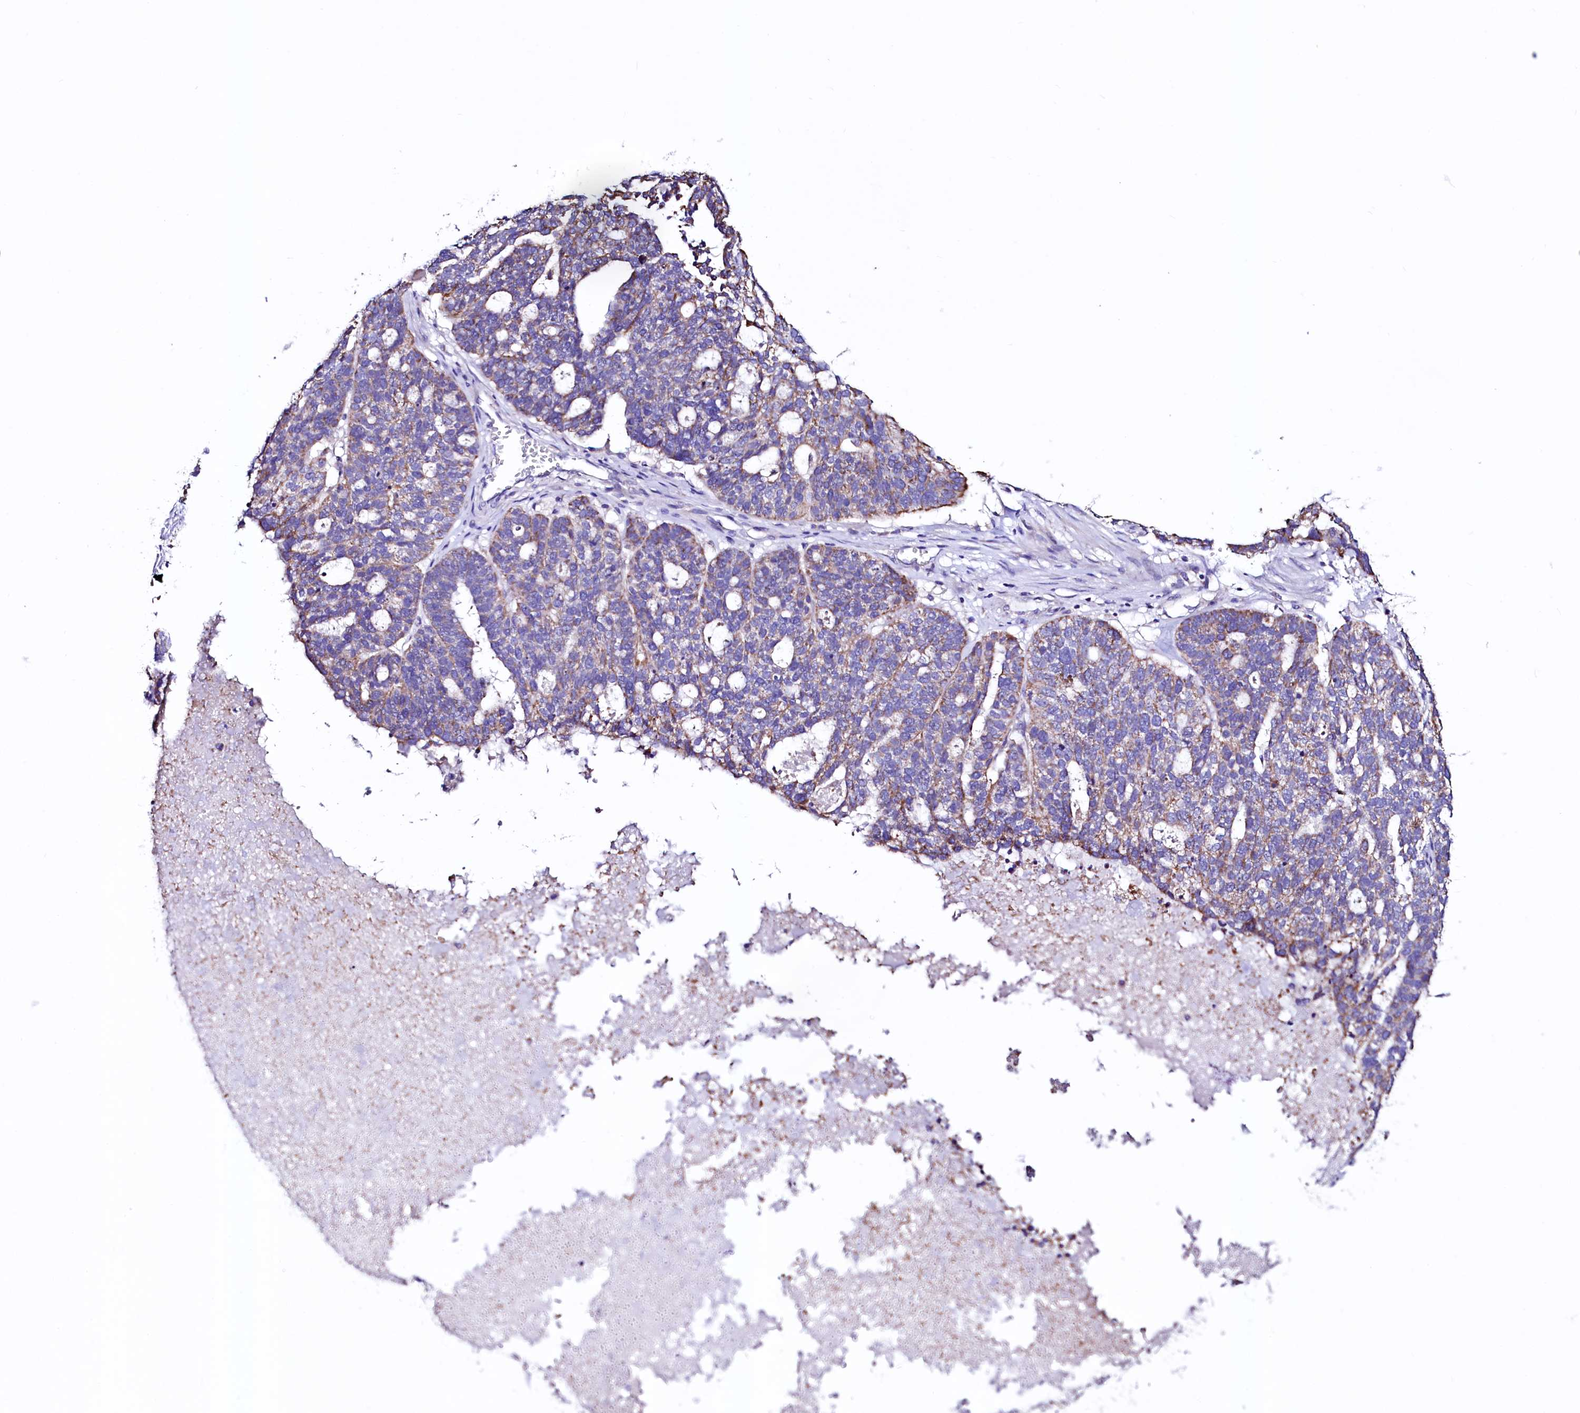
{"staining": {"intensity": "moderate", "quantity": "<25%", "location": "cytoplasmic/membranous"}, "tissue": "ovarian cancer", "cell_type": "Tumor cells", "image_type": "cancer", "snomed": [{"axis": "morphology", "description": "Cystadenocarcinoma, serous, NOS"}, {"axis": "topography", "description": "Ovary"}], "caption": "A brown stain shows moderate cytoplasmic/membranous expression of a protein in human serous cystadenocarcinoma (ovarian) tumor cells.", "gene": "STARD5", "patient": {"sex": "female", "age": 59}}